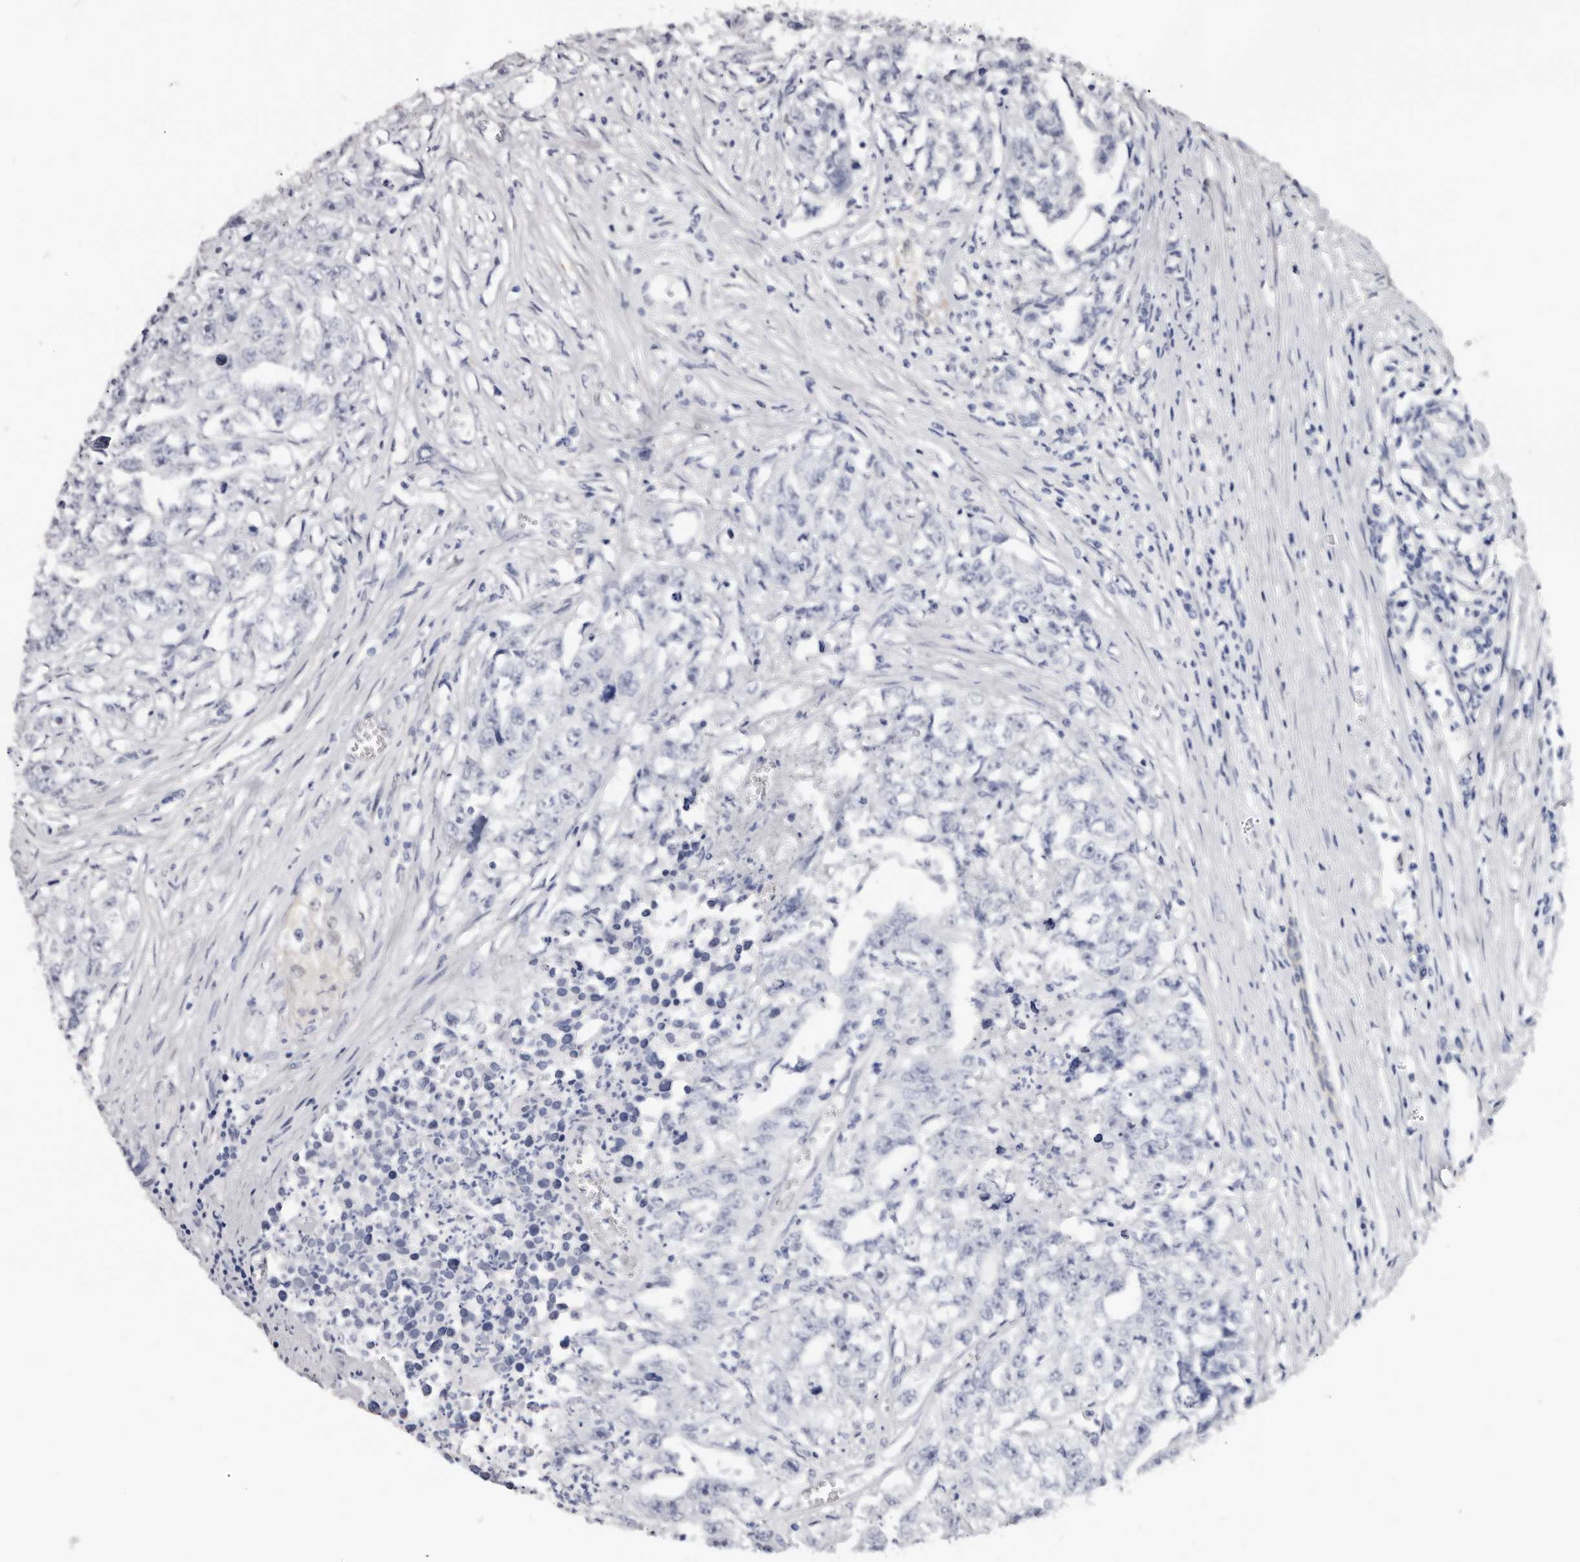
{"staining": {"intensity": "negative", "quantity": "none", "location": "none"}, "tissue": "testis cancer", "cell_type": "Tumor cells", "image_type": "cancer", "snomed": [{"axis": "morphology", "description": "Seminoma, NOS"}, {"axis": "morphology", "description": "Carcinoma, Embryonal, NOS"}, {"axis": "topography", "description": "Testis"}], "caption": "Seminoma (testis) was stained to show a protein in brown. There is no significant expression in tumor cells.", "gene": "KHDRBS2", "patient": {"sex": "male", "age": 43}}